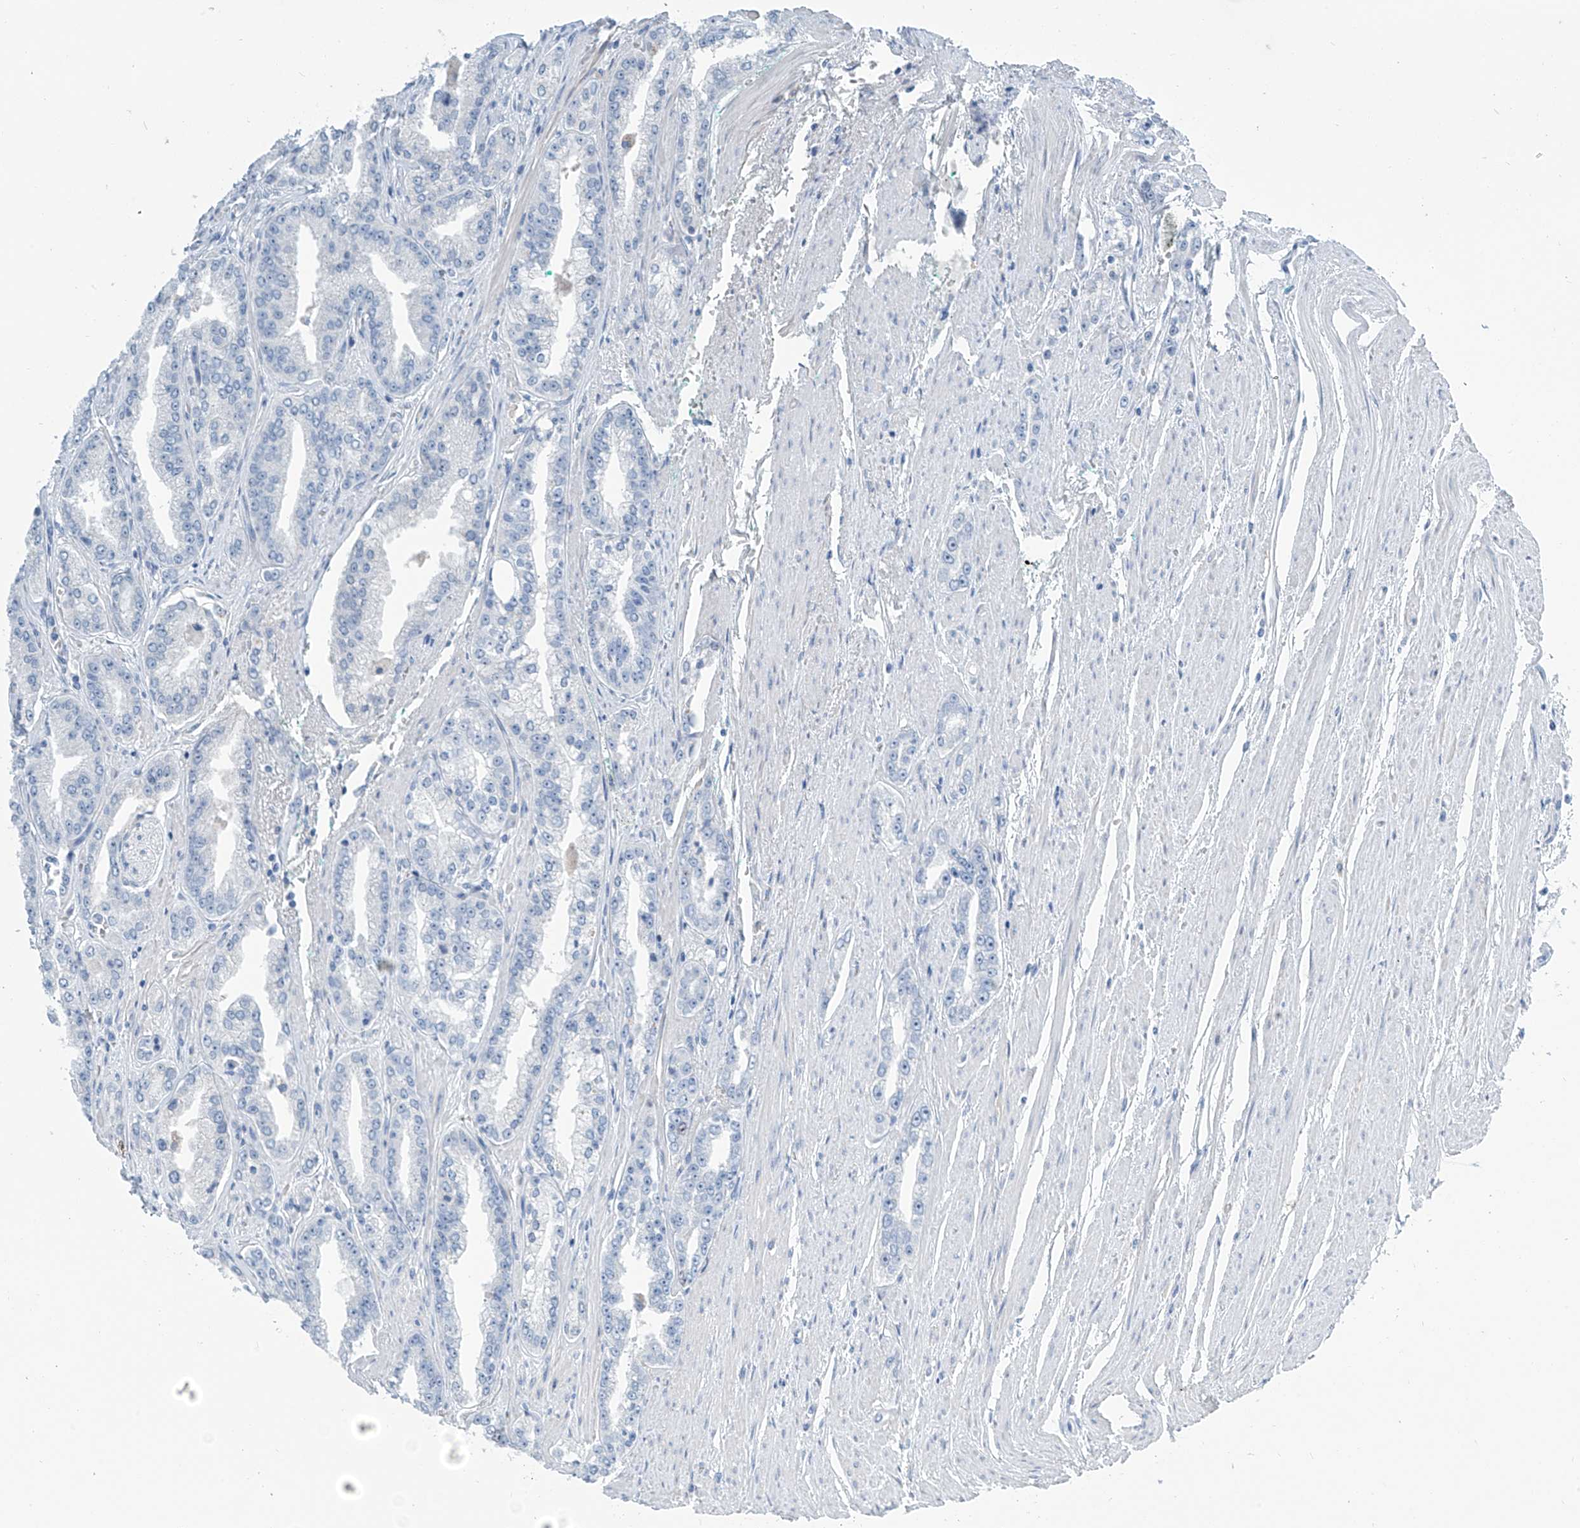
{"staining": {"intensity": "negative", "quantity": "none", "location": "none"}, "tissue": "prostate cancer", "cell_type": "Tumor cells", "image_type": "cancer", "snomed": [{"axis": "morphology", "description": "Adenocarcinoma, High grade"}, {"axis": "topography", "description": "Prostate"}], "caption": "IHC of human prostate adenocarcinoma (high-grade) demonstrates no expression in tumor cells.", "gene": "SGO2", "patient": {"sex": "male", "age": 71}}